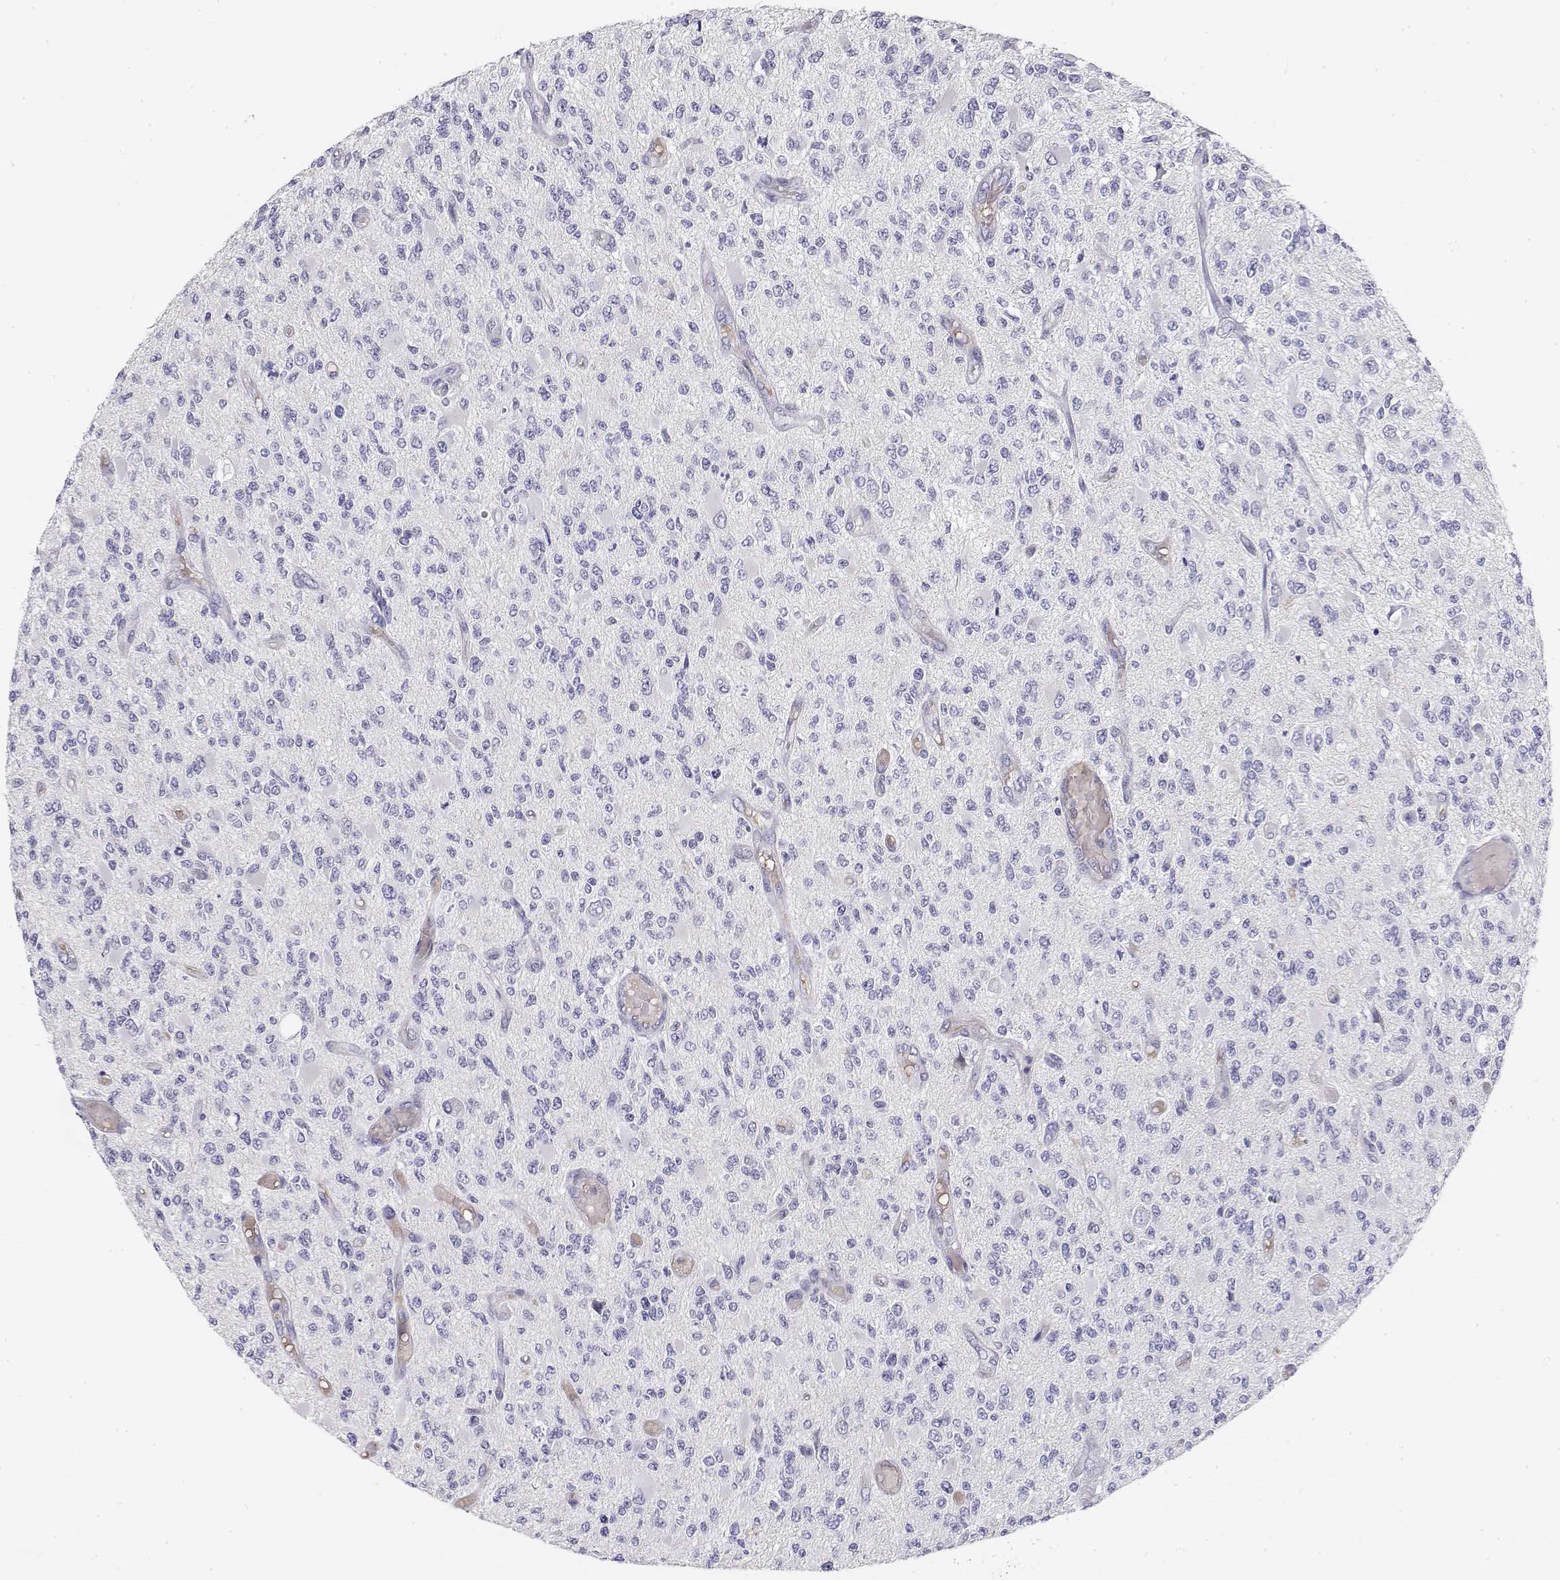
{"staining": {"intensity": "negative", "quantity": "none", "location": "none"}, "tissue": "glioma", "cell_type": "Tumor cells", "image_type": "cancer", "snomed": [{"axis": "morphology", "description": "Glioma, malignant, High grade"}, {"axis": "topography", "description": "Brain"}], "caption": "This is an immunohistochemistry histopathology image of high-grade glioma (malignant). There is no staining in tumor cells.", "gene": "MISP", "patient": {"sex": "female", "age": 63}}